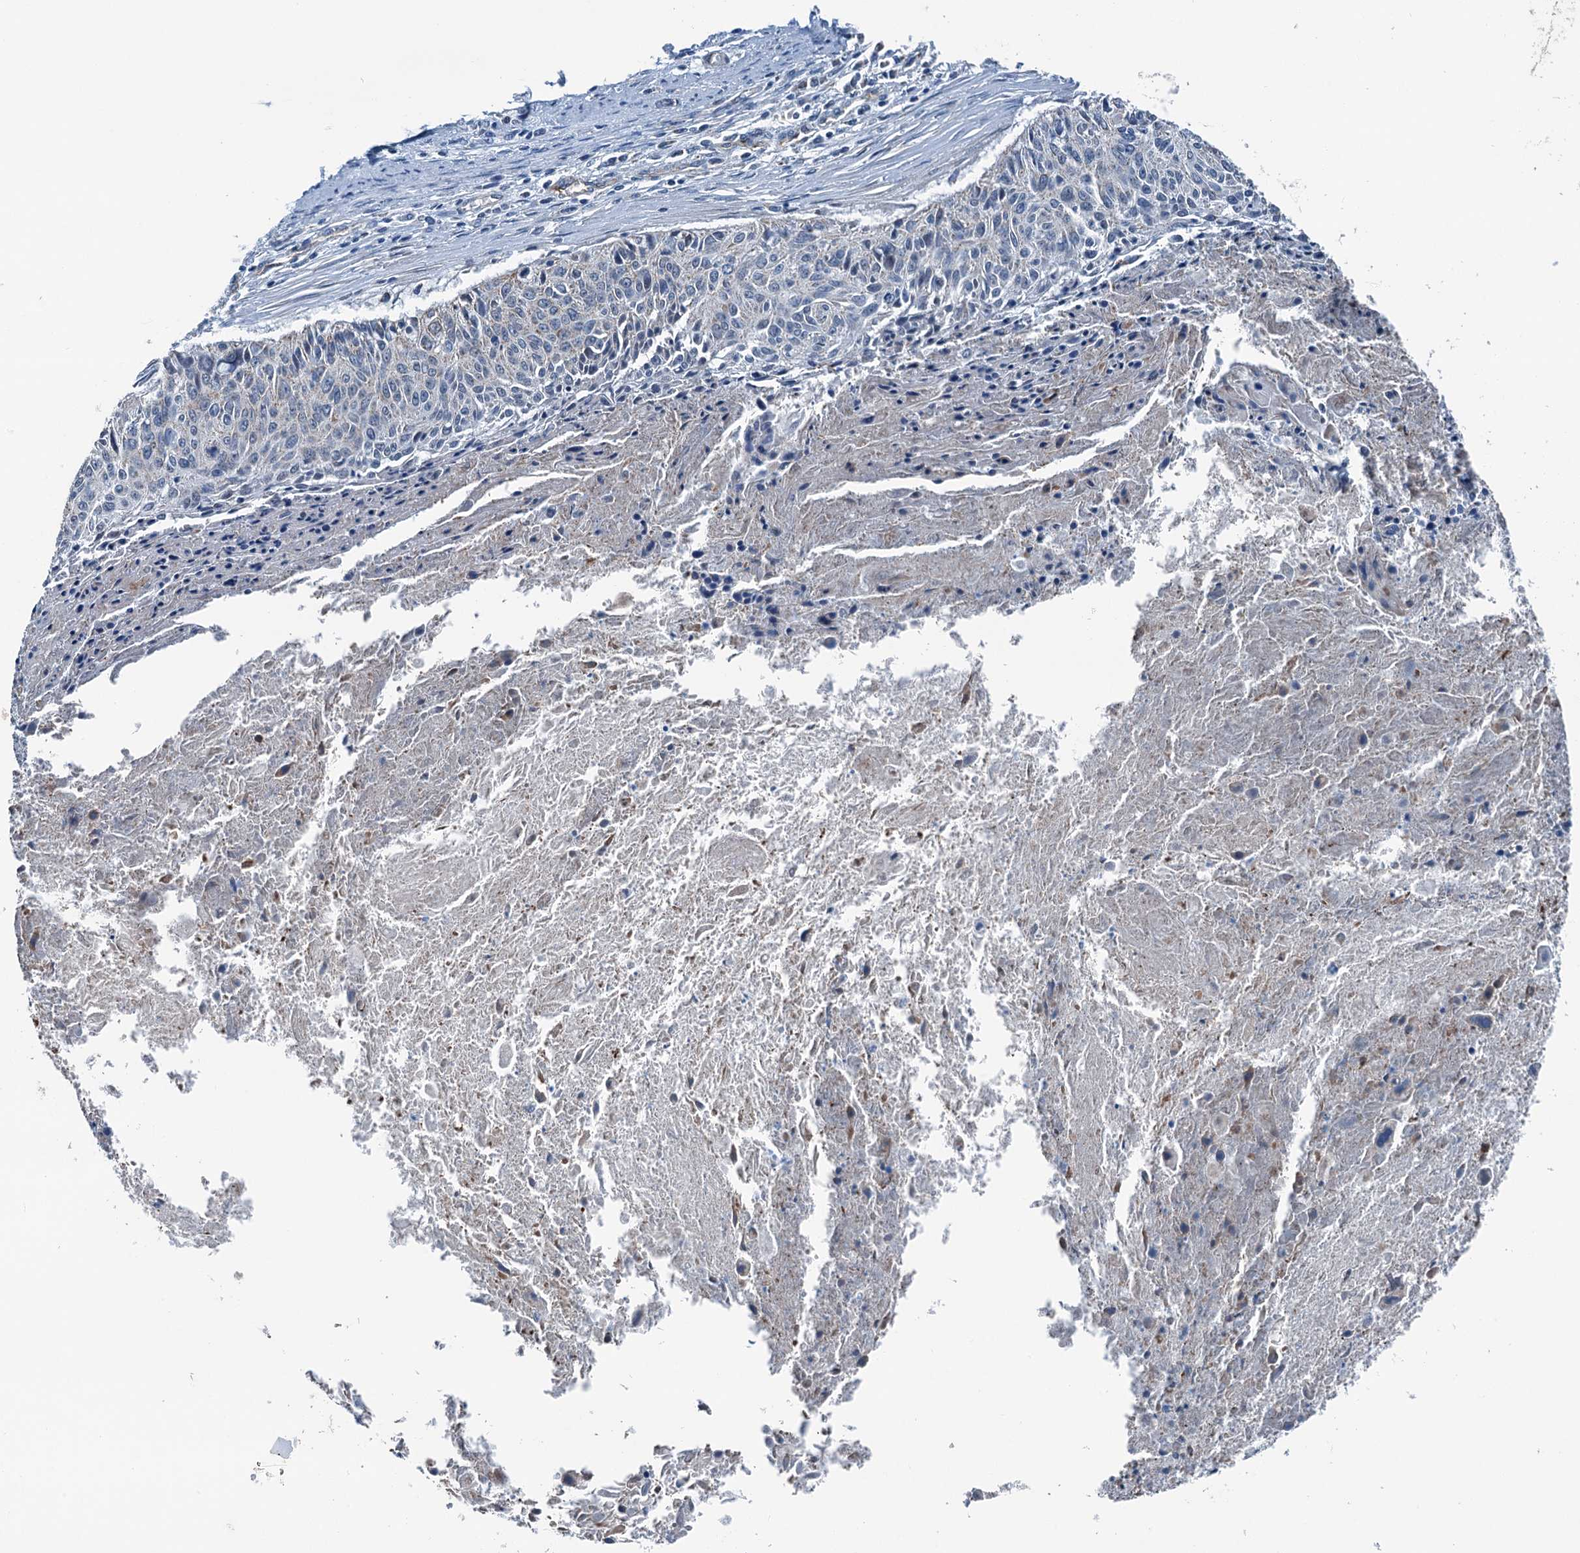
{"staining": {"intensity": "negative", "quantity": "none", "location": "none"}, "tissue": "cervical cancer", "cell_type": "Tumor cells", "image_type": "cancer", "snomed": [{"axis": "morphology", "description": "Squamous cell carcinoma, NOS"}, {"axis": "topography", "description": "Cervix"}], "caption": "DAB (3,3'-diaminobenzidine) immunohistochemical staining of cervical cancer (squamous cell carcinoma) demonstrates no significant expression in tumor cells.", "gene": "TRPT1", "patient": {"sex": "female", "age": 55}}